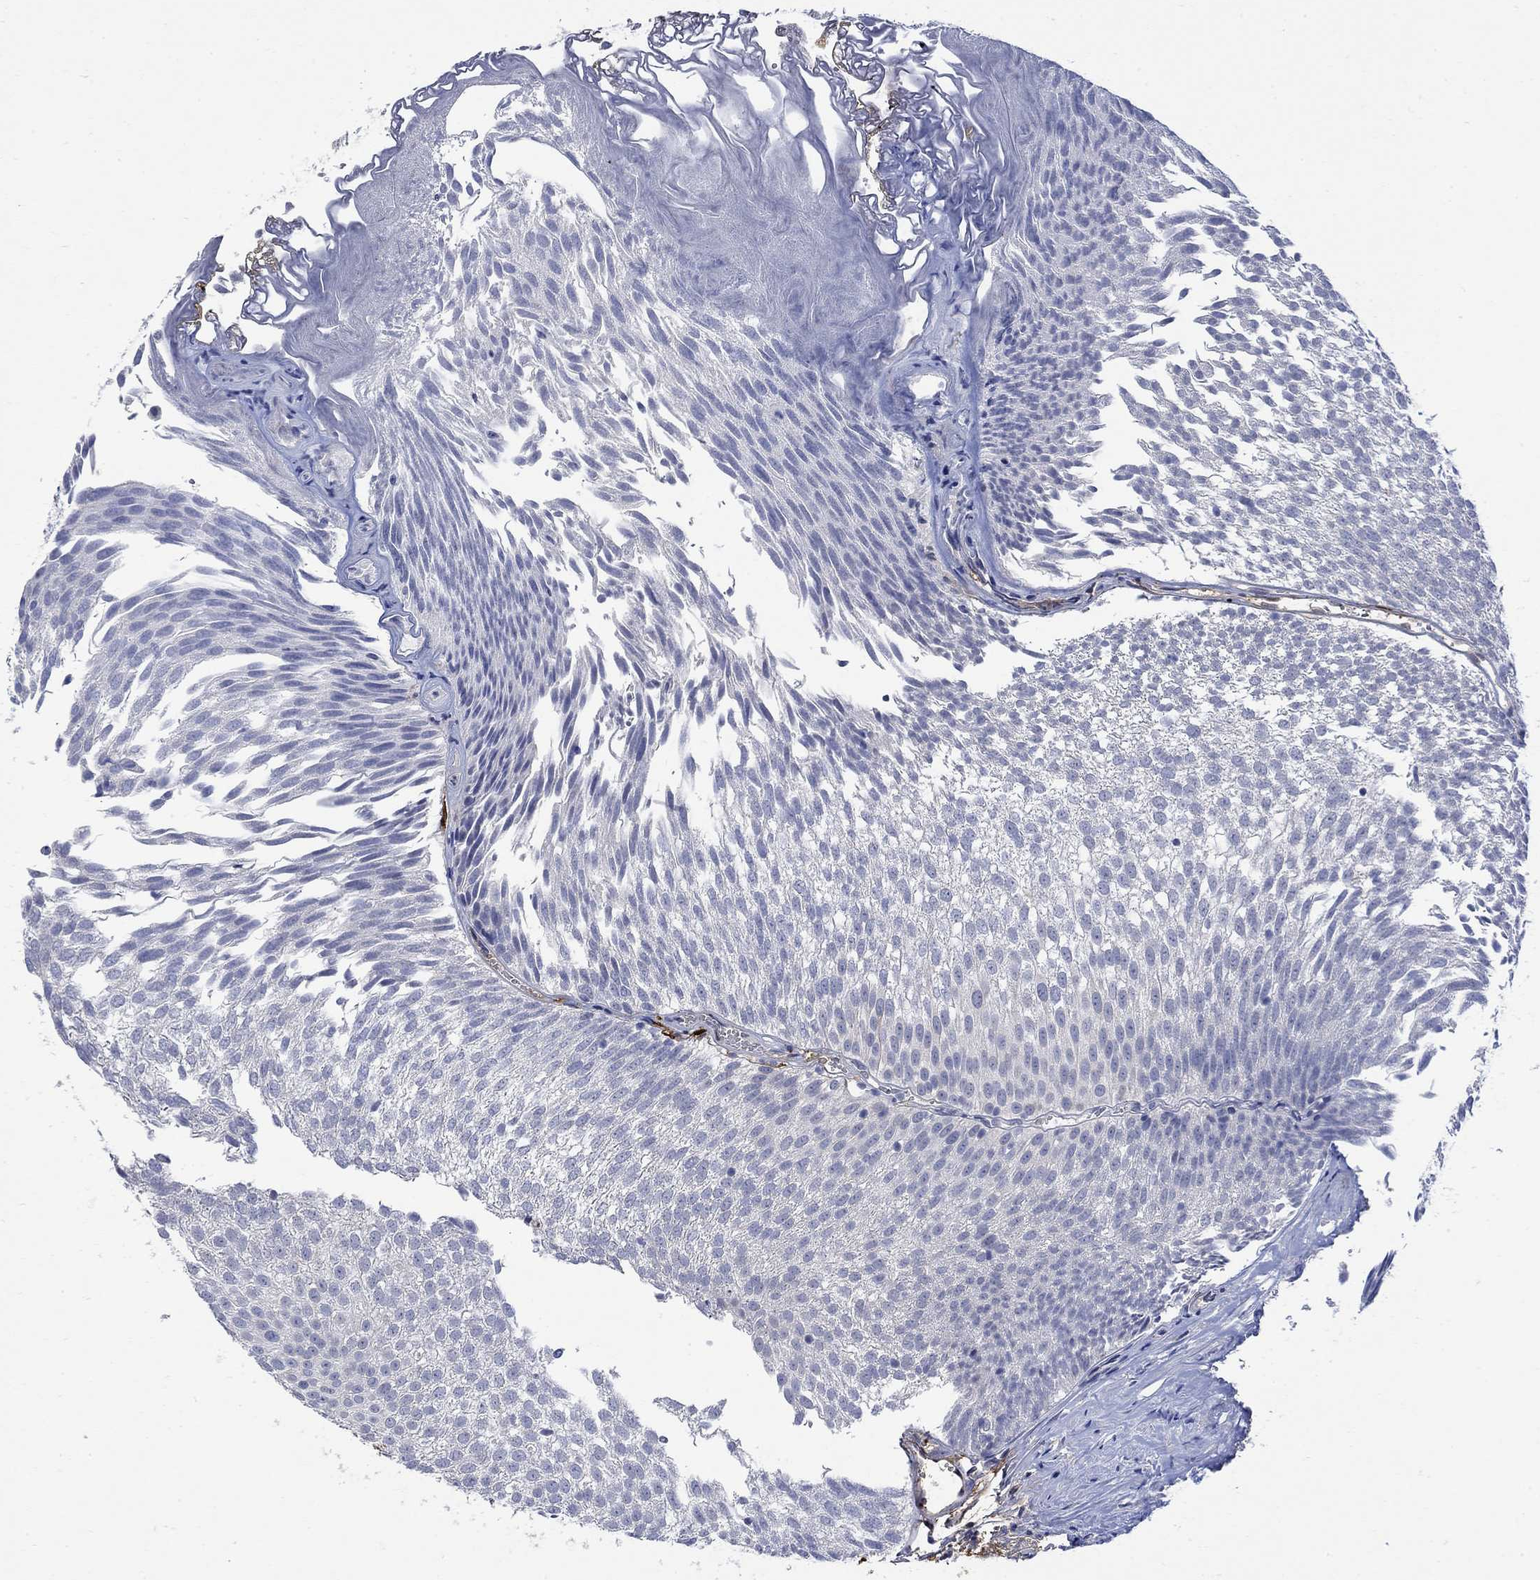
{"staining": {"intensity": "negative", "quantity": "none", "location": "none"}, "tissue": "urothelial cancer", "cell_type": "Tumor cells", "image_type": "cancer", "snomed": [{"axis": "morphology", "description": "Urothelial carcinoma, Low grade"}, {"axis": "topography", "description": "Urinary bladder"}], "caption": "Immunohistochemical staining of human low-grade urothelial carcinoma shows no significant expression in tumor cells. (Stains: DAB (3,3'-diaminobenzidine) IHC with hematoxylin counter stain, Microscopy: brightfield microscopy at high magnification).", "gene": "TGM2", "patient": {"sex": "male", "age": 52}}